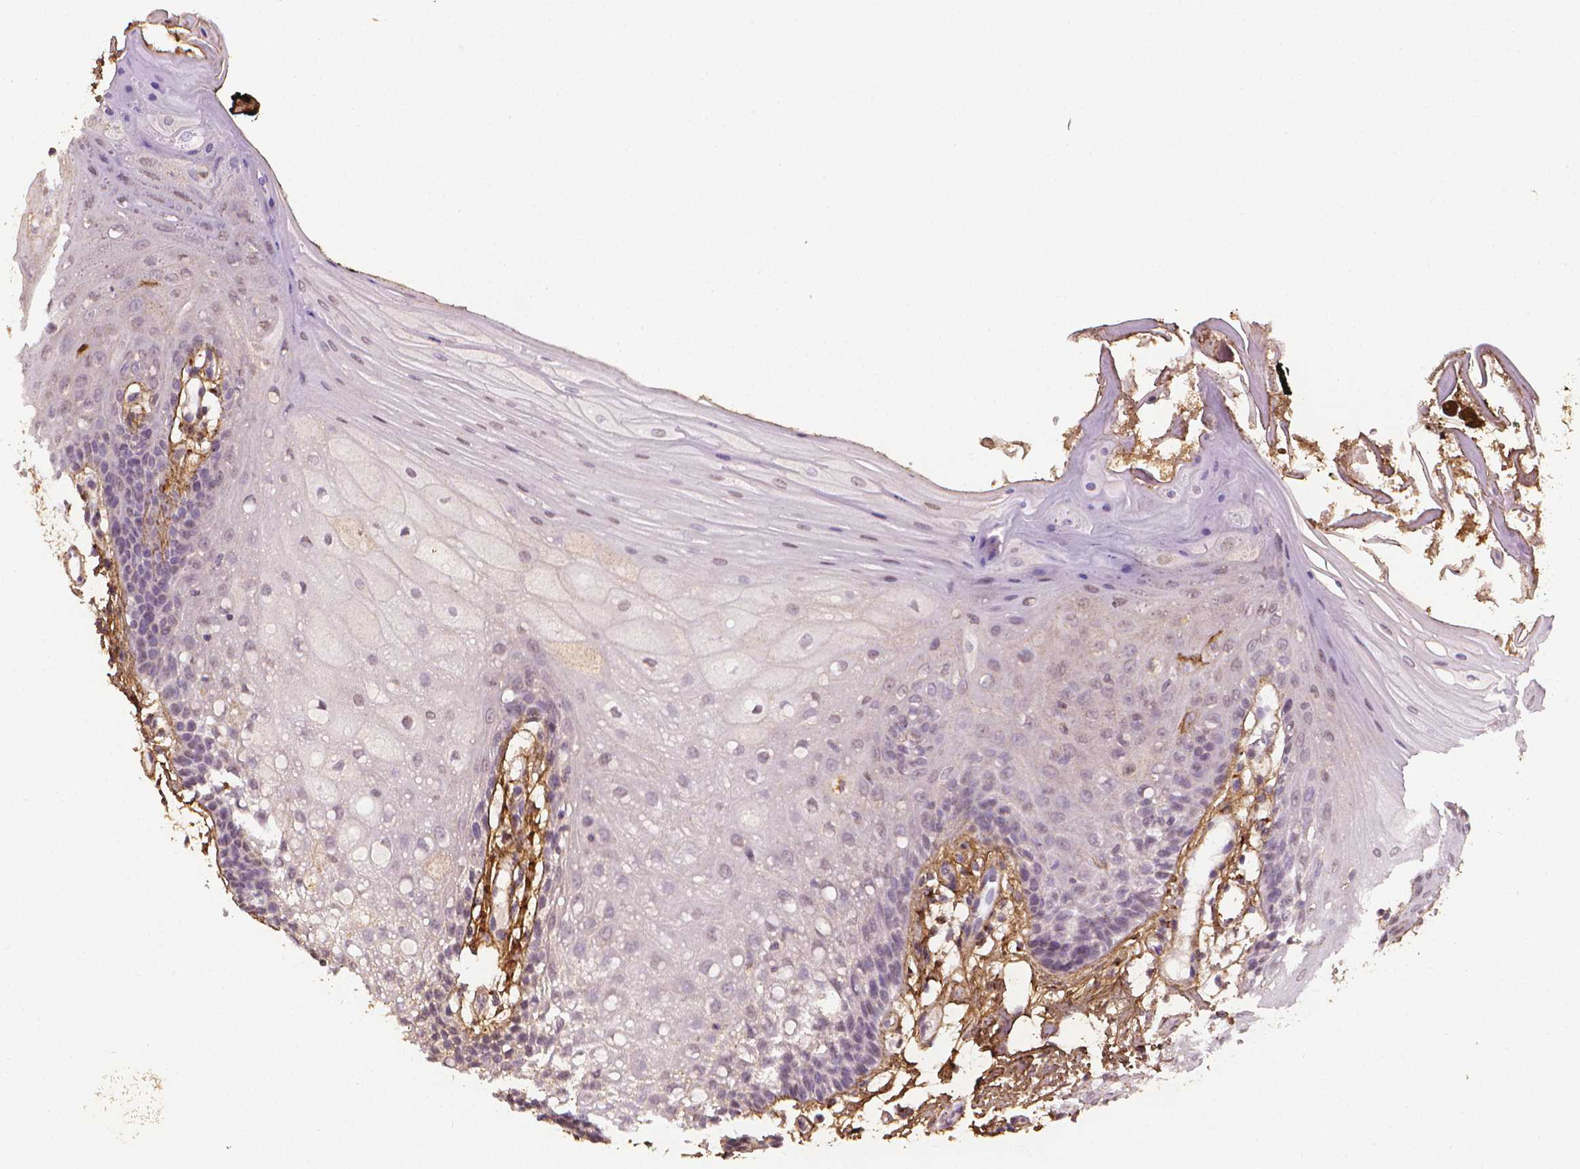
{"staining": {"intensity": "negative", "quantity": "none", "location": "none"}, "tissue": "oral mucosa", "cell_type": "Squamous epithelial cells", "image_type": "normal", "snomed": [{"axis": "morphology", "description": "Normal tissue, NOS"}, {"axis": "morphology", "description": "Squamous cell carcinoma, NOS"}, {"axis": "topography", "description": "Oral tissue"}, {"axis": "topography", "description": "Head-Neck"}], "caption": "Immunohistochemistry of unremarkable human oral mucosa shows no positivity in squamous epithelial cells. The staining was performed using DAB to visualize the protein expression in brown, while the nuclei were stained in blue with hematoxylin (Magnification: 20x).", "gene": "DCN", "patient": {"sex": "male", "age": 69}}